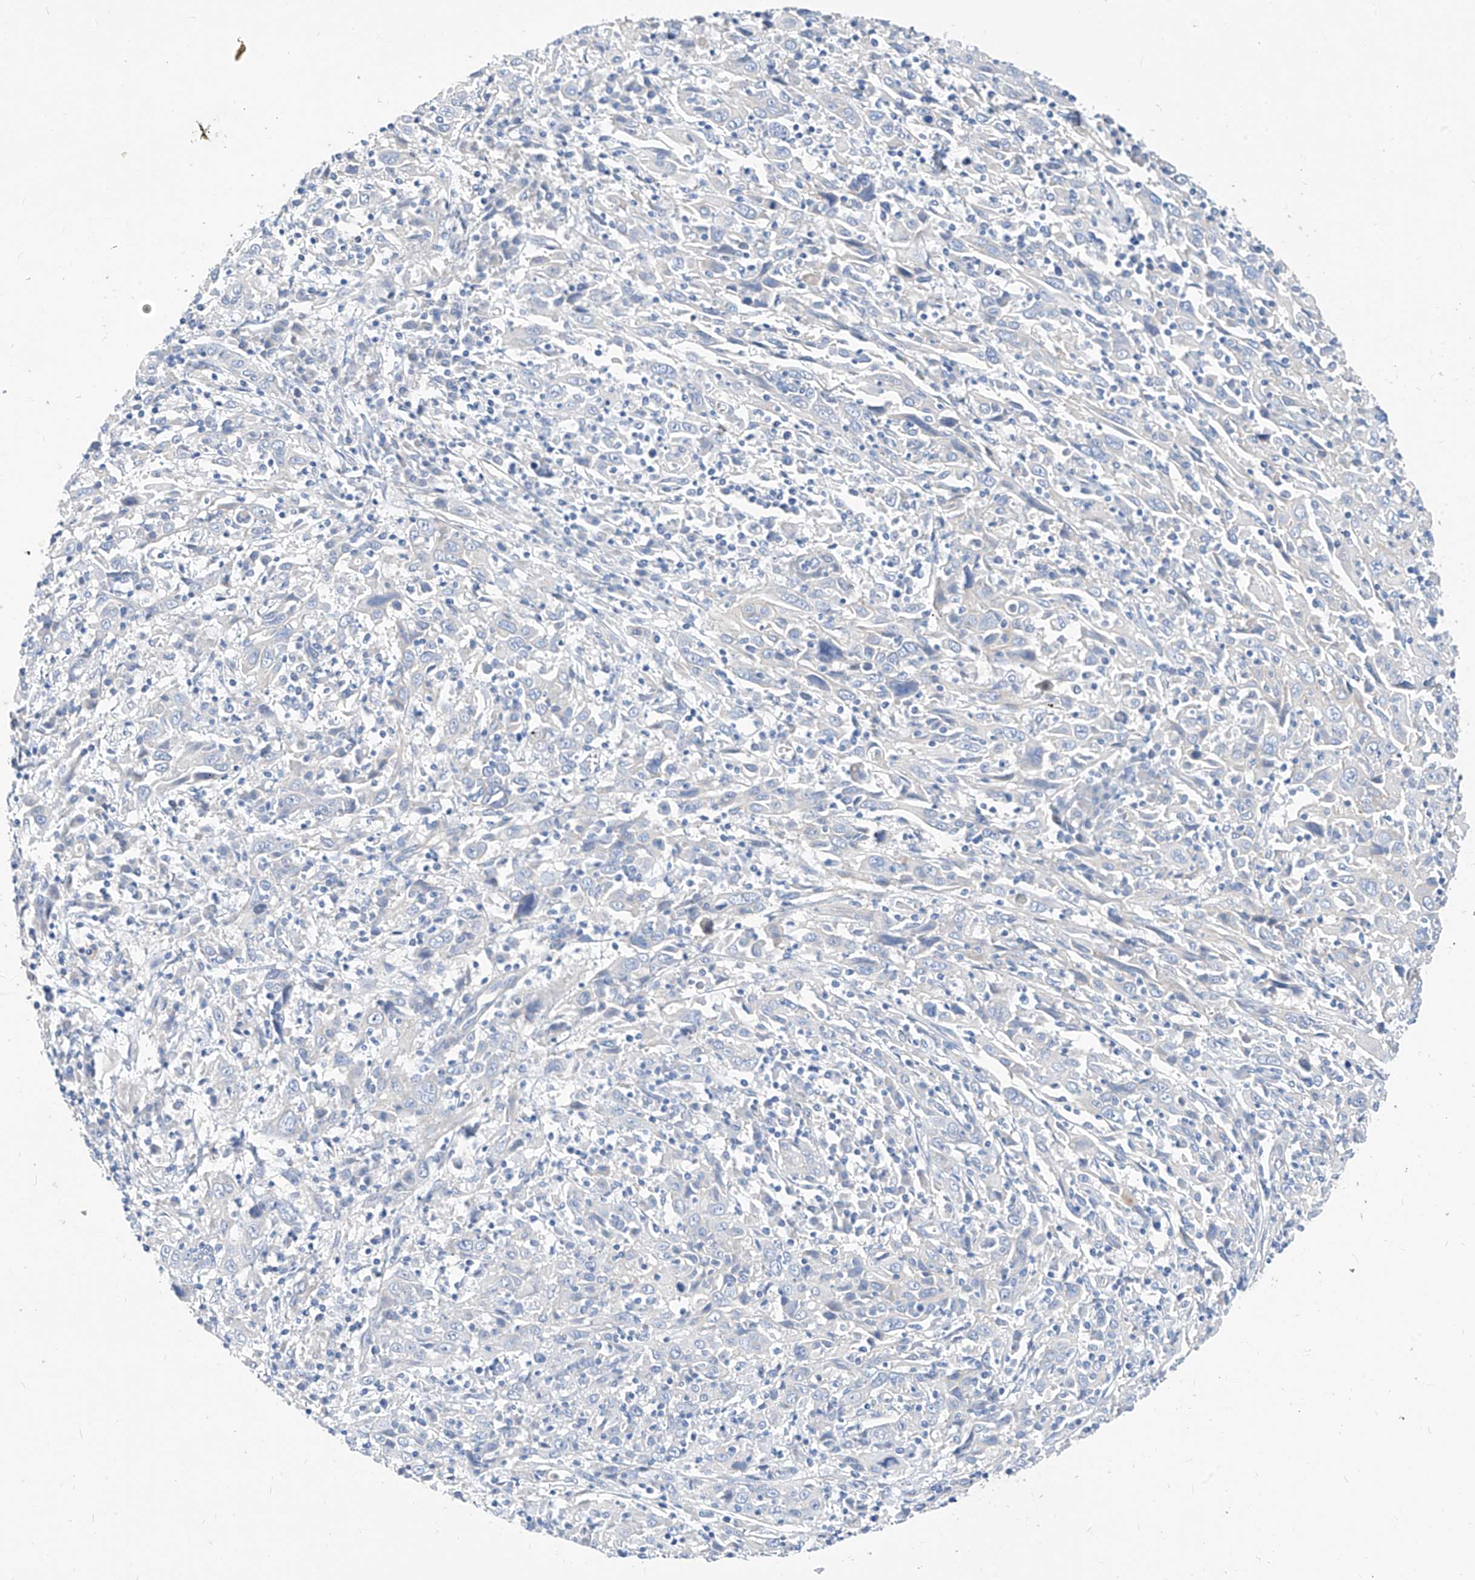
{"staining": {"intensity": "negative", "quantity": "none", "location": "none"}, "tissue": "cervical cancer", "cell_type": "Tumor cells", "image_type": "cancer", "snomed": [{"axis": "morphology", "description": "Squamous cell carcinoma, NOS"}, {"axis": "topography", "description": "Cervix"}], "caption": "Squamous cell carcinoma (cervical) was stained to show a protein in brown. There is no significant positivity in tumor cells.", "gene": "SCGB2A1", "patient": {"sex": "female", "age": 46}}